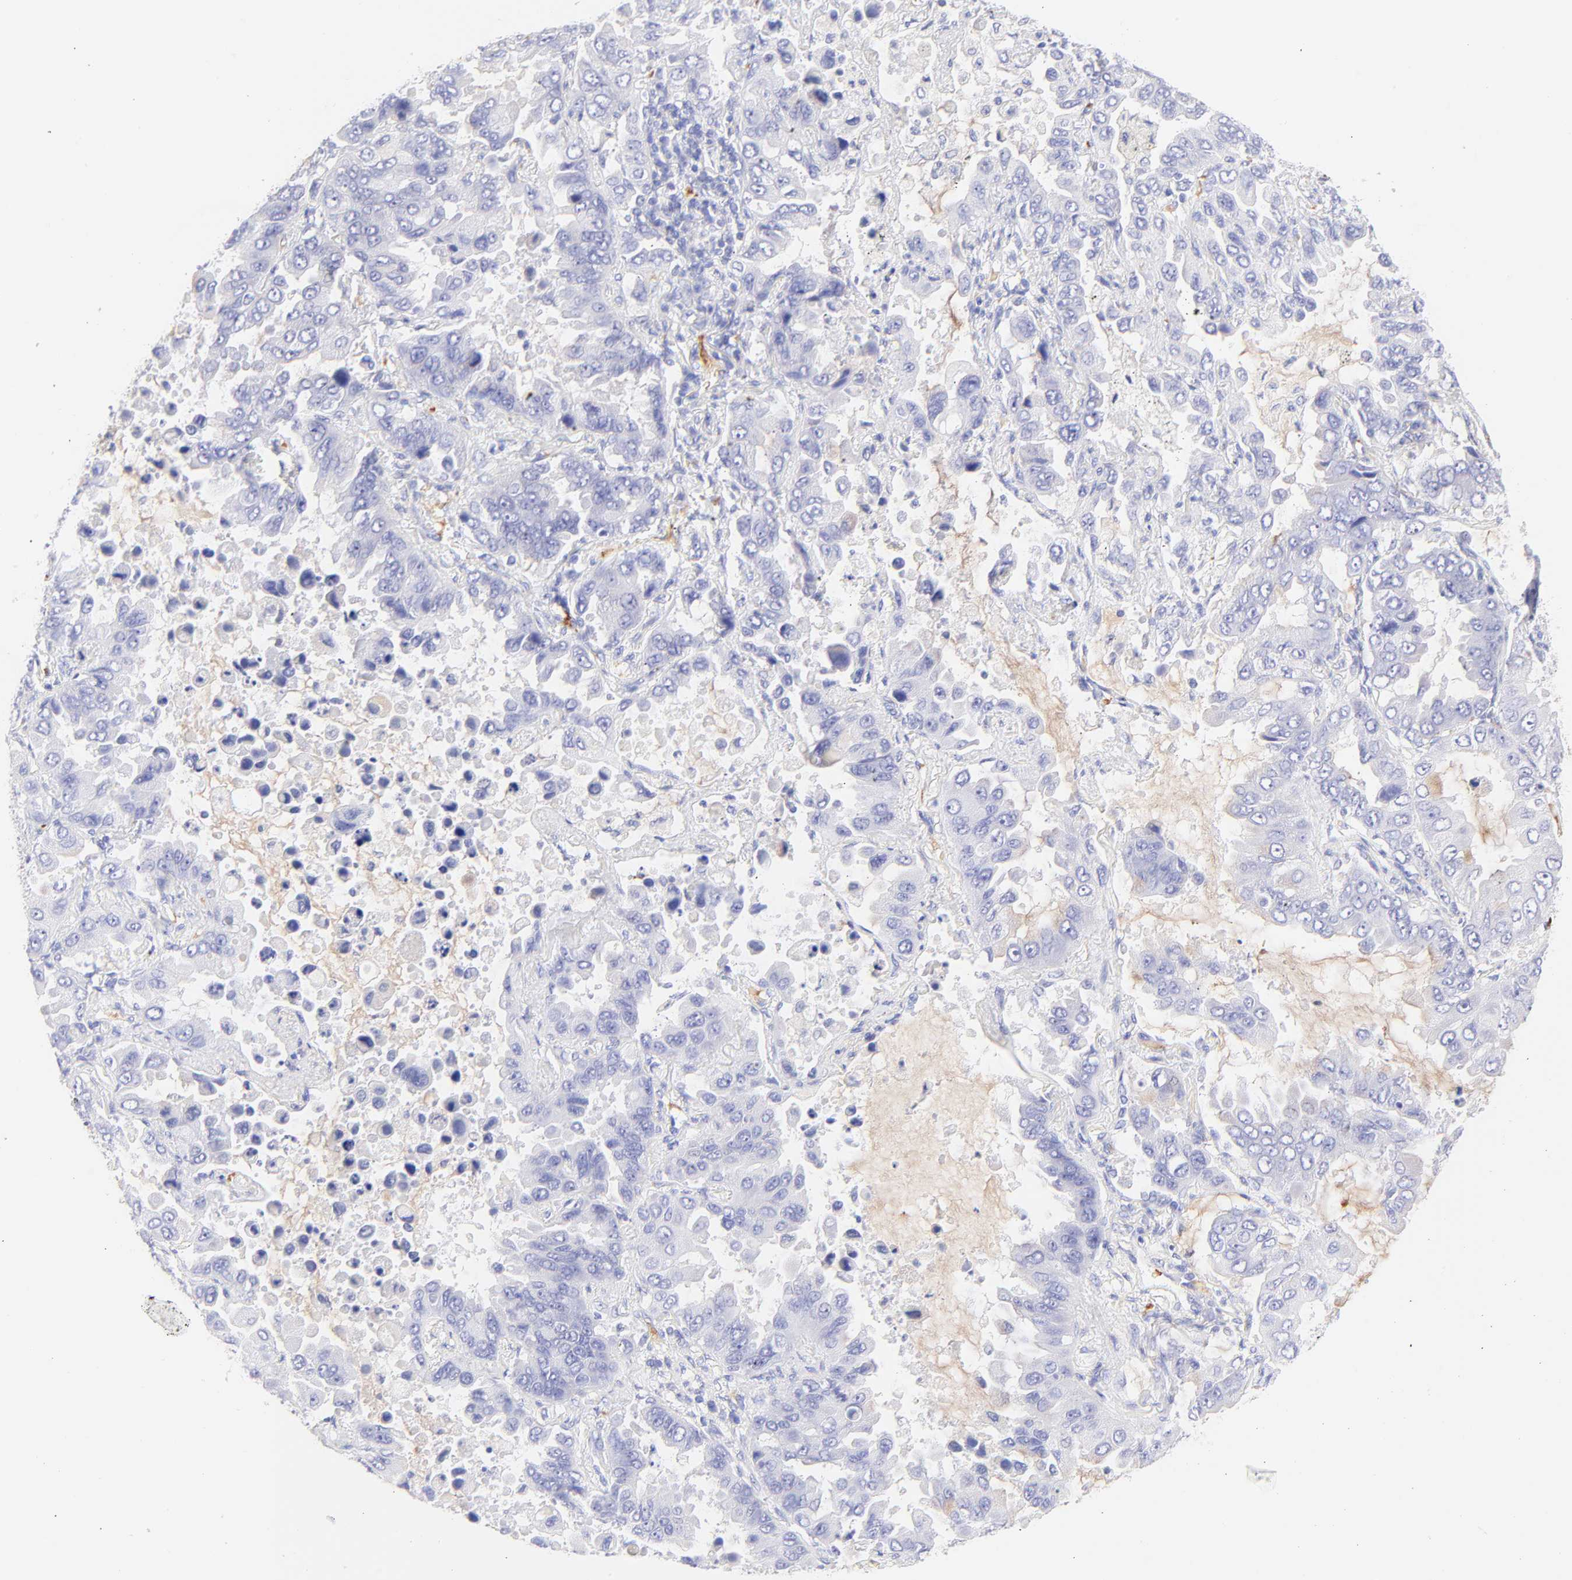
{"staining": {"intensity": "negative", "quantity": "none", "location": "none"}, "tissue": "lung cancer", "cell_type": "Tumor cells", "image_type": "cancer", "snomed": [{"axis": "morphology", "description": "Adenocarcinoma, NOS"}, {"axis": "topography", "description": "Lung"}], "caption": "IHC histopathology image of lung cancer (adenocarcinoma) stained for a protein (brown), which exhibits no positivity in tumor cells. The staining is performed using DAB brown chromogen with nuclei counter-stained in using hematoxylin.", "gene": "FRMPD3", "patient": {"sex": "male", "age": 64}}